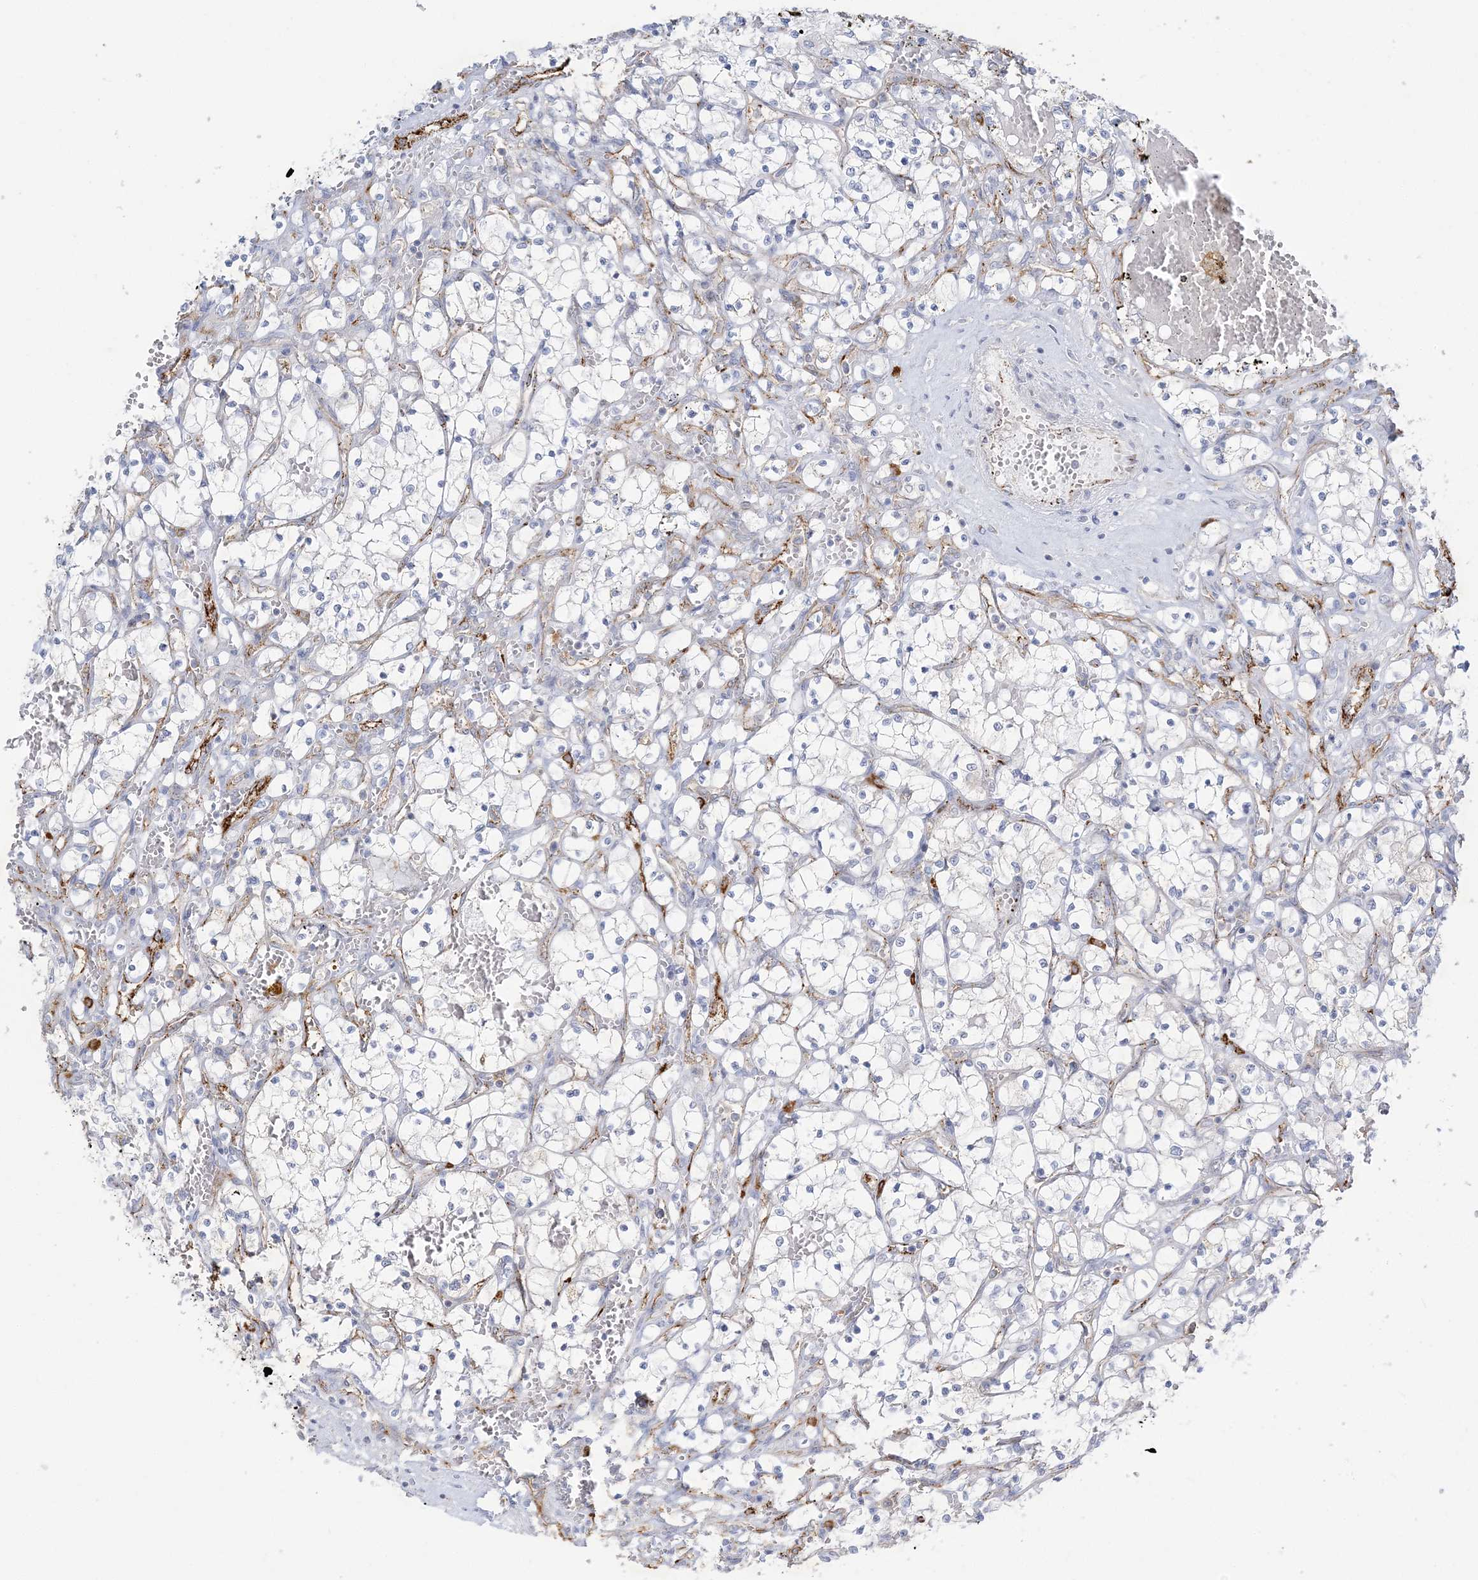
{"staining": {"intensity": "negative", "quantity": "none", "location": "none"}, "tissue": "renal cancer", "cell_type": "Tumor cells", "image_type": "cancer", "snomed": [{"axis": "morphology", "description": "Adenocarcinoma, NOS"}, {"axis": "topography", "description": "Kidney"}], "caption": "An image of human renal cancer is negative for staining in tumor cells. (Immunohistochemistry (ihc), brightfield microscopy, high magnification).", "gene": "INPP1", "patient": {"sex": "female", "age": 69}}